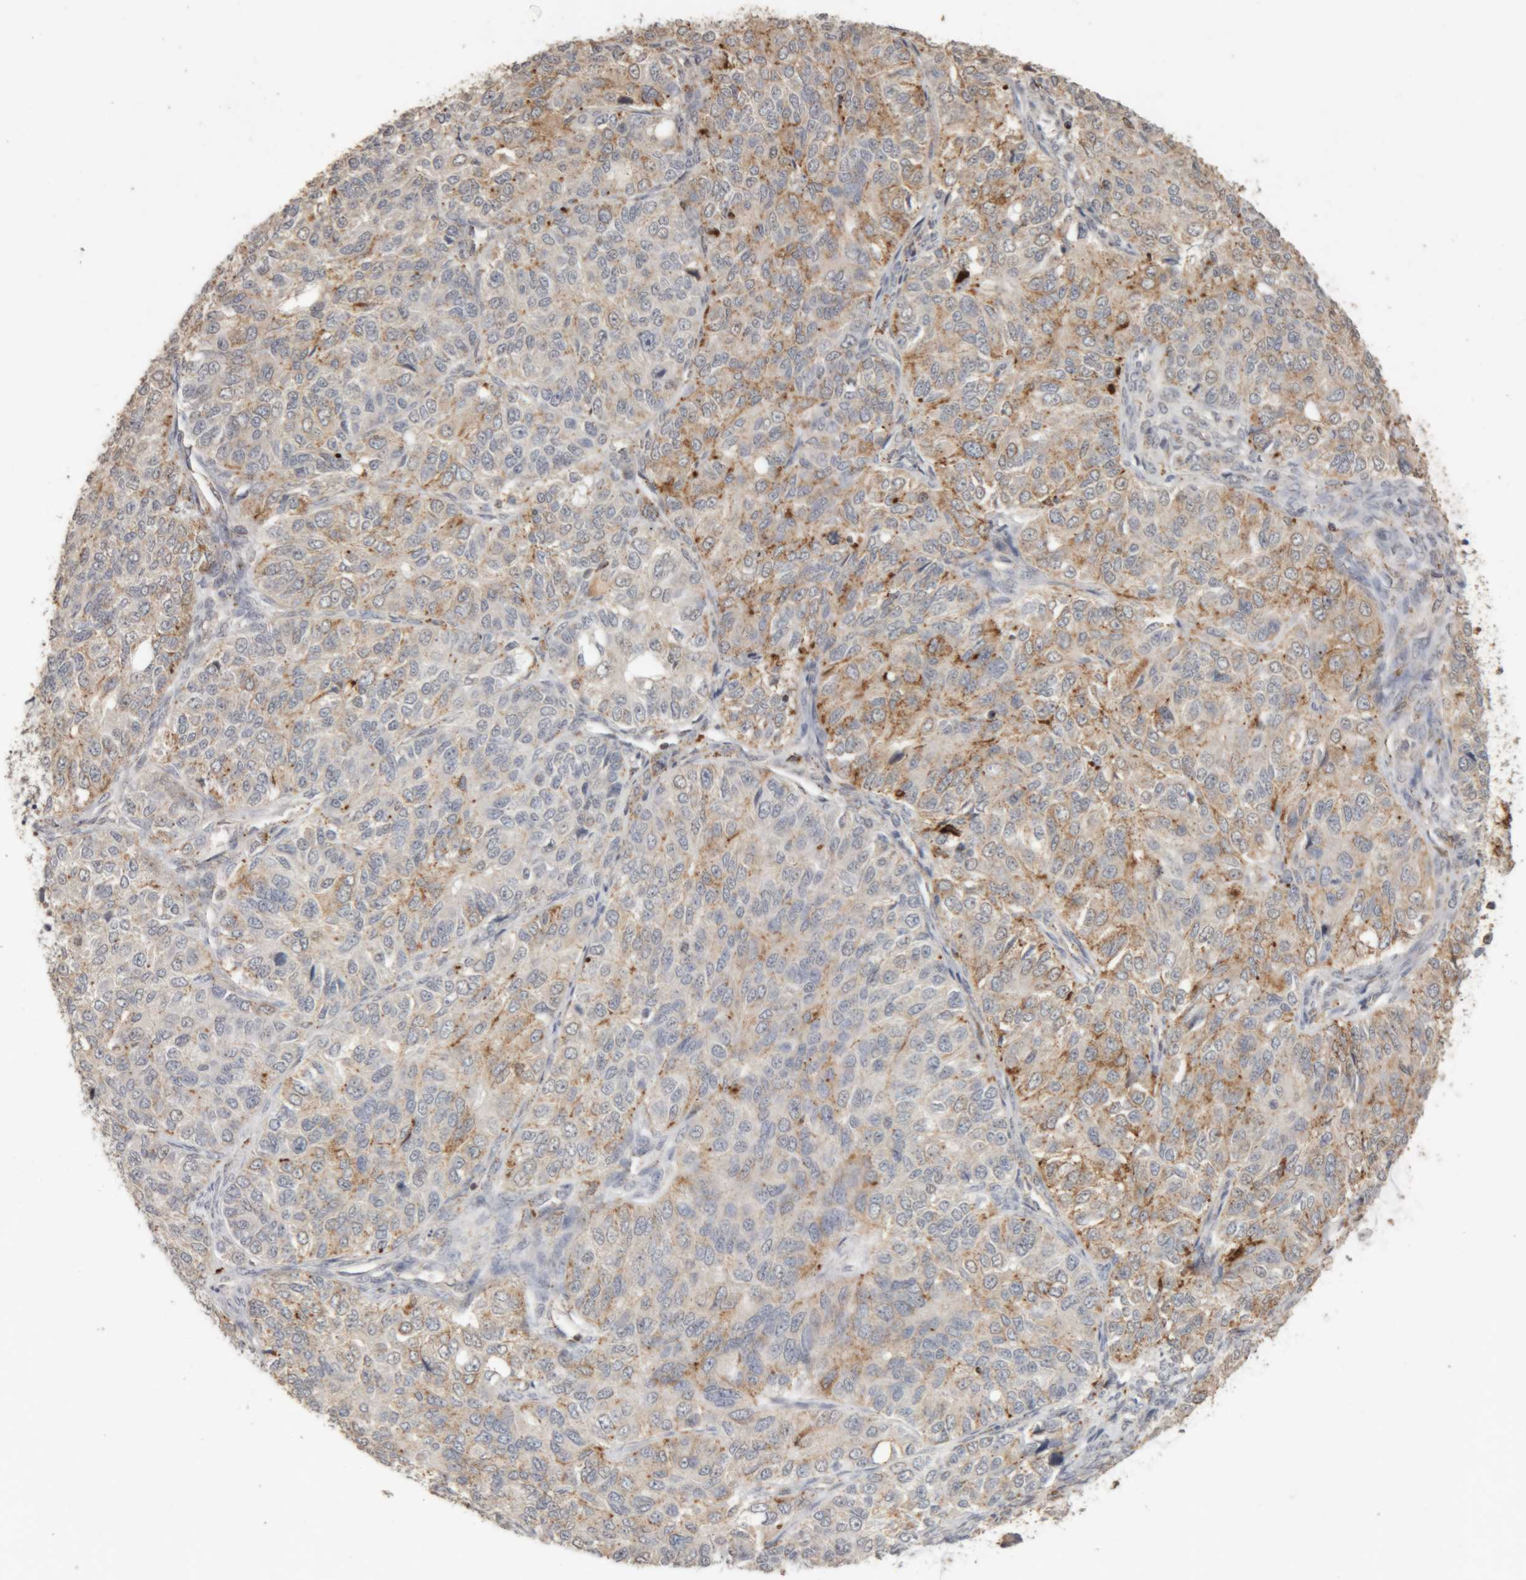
{"staining": {"intensity": "moderate", "quantity": "25%-75%", "location": "cytoplasmic/membranous"}, "tissue": "ovarian cancer", "cell_type": "Tumor cells", "image_type": "cancer", "snomed": [{"axis": "morphology", "description": "Carcinoma, endometroid"}, {"axis": "topography", "description": "Ovary"}], "caption": "There is medium levels of moderate cytoplasmic/membranous staining in tumor cells of ovarian endometroid carcinoma, as demonstrated by immunohistochemical staining (brown color).", "gene": "ARSA", "patient": {"sex": "female", "age": 51}}